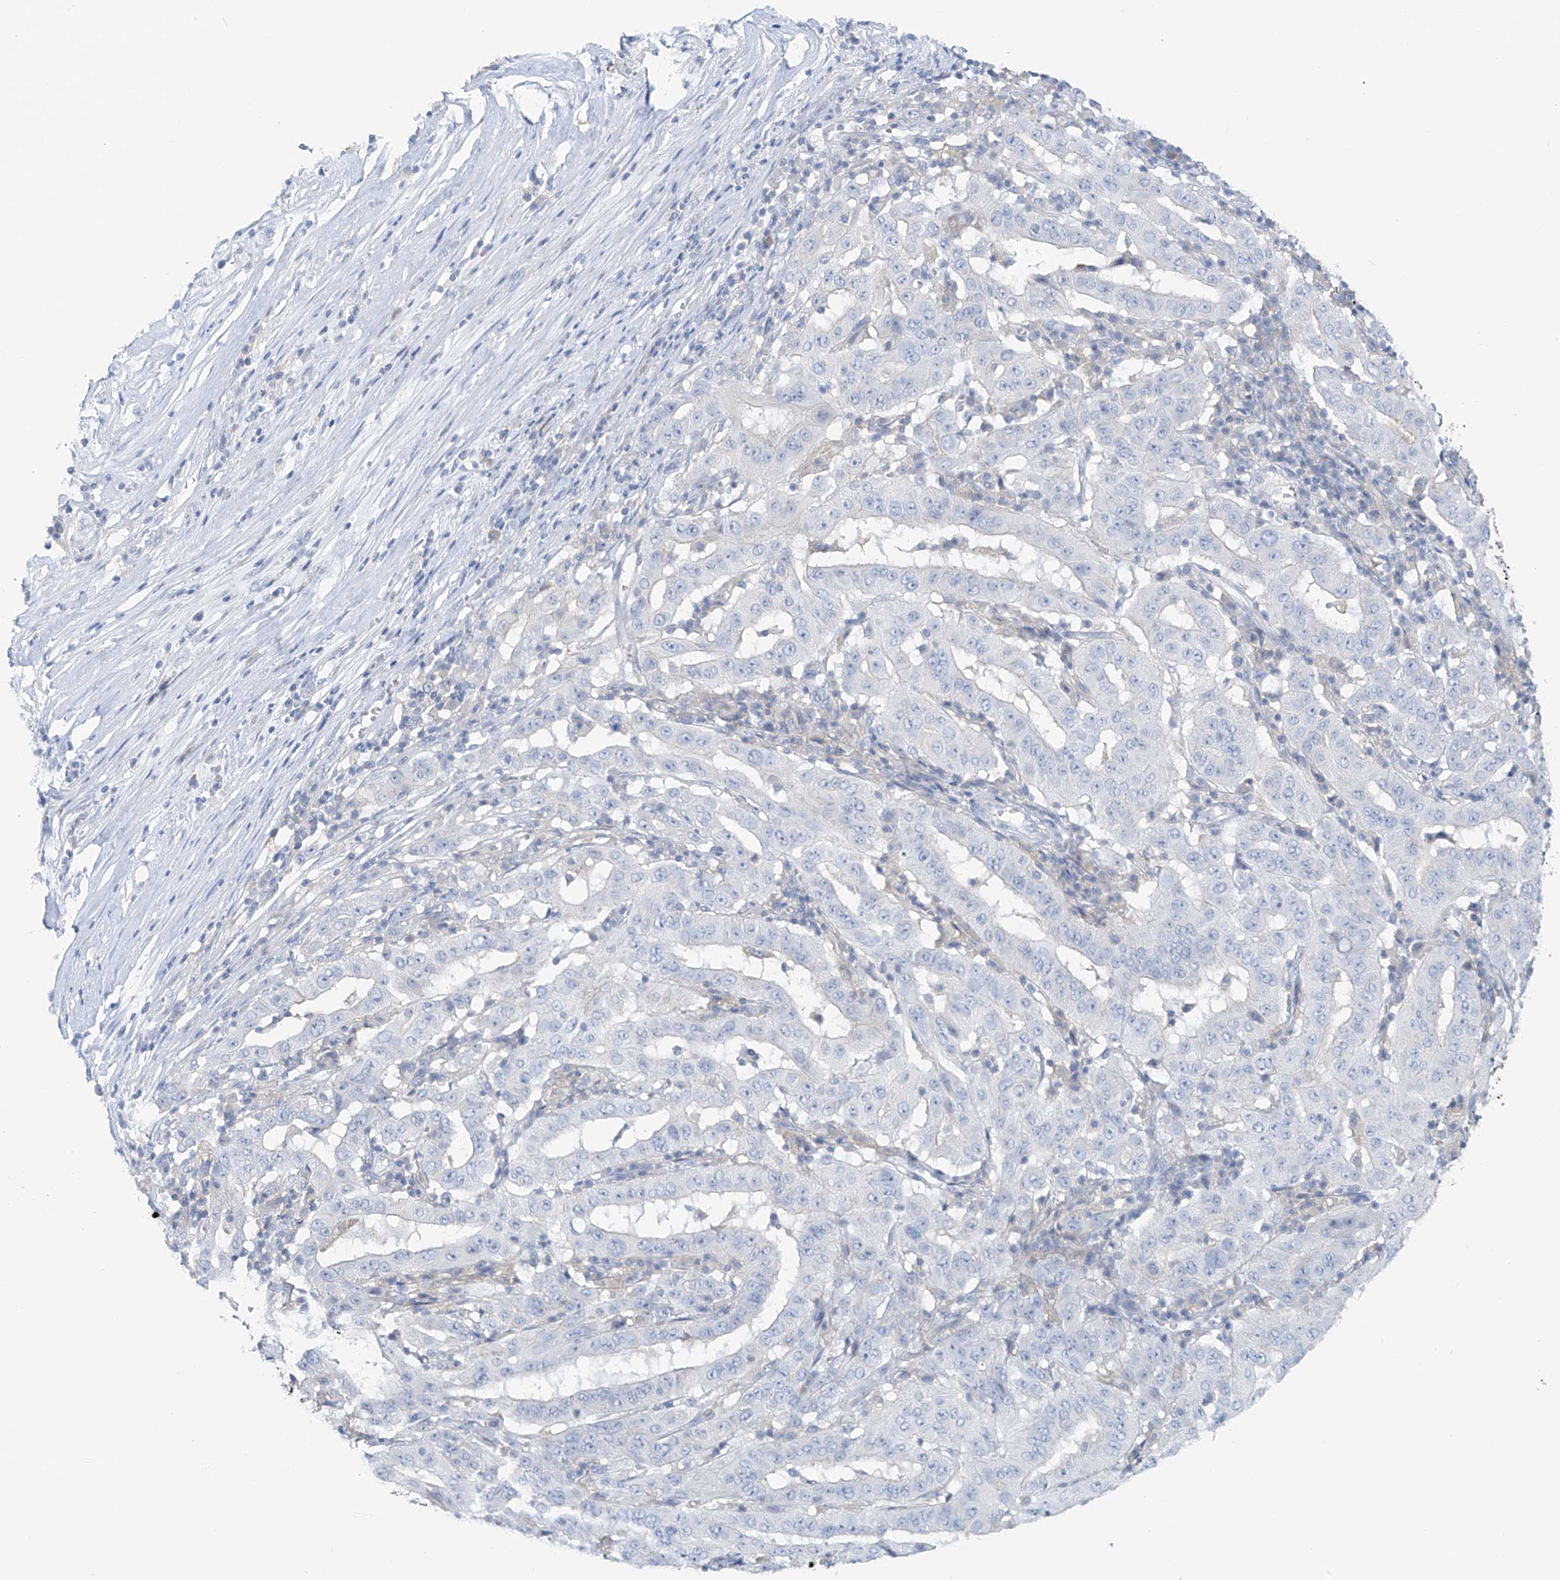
{"staining": {"intensity": "negative", "quantity": "none", "location": "none"}, "tissue": "pancreatic cancer", "cell_type": "Tumor cells", "image_type": "cancer", "snomed": [{"axis": "morphology", "description": "Adenocarcinoma, NOS"}, {"axis": "topography", "description": "Pancreas"}], "caption": "Tumor cells show no significant positivity in pancreatic adenocarcinoma.", "gene": "POMGNT2", "patient": {"sex": "male", "age": 63}}